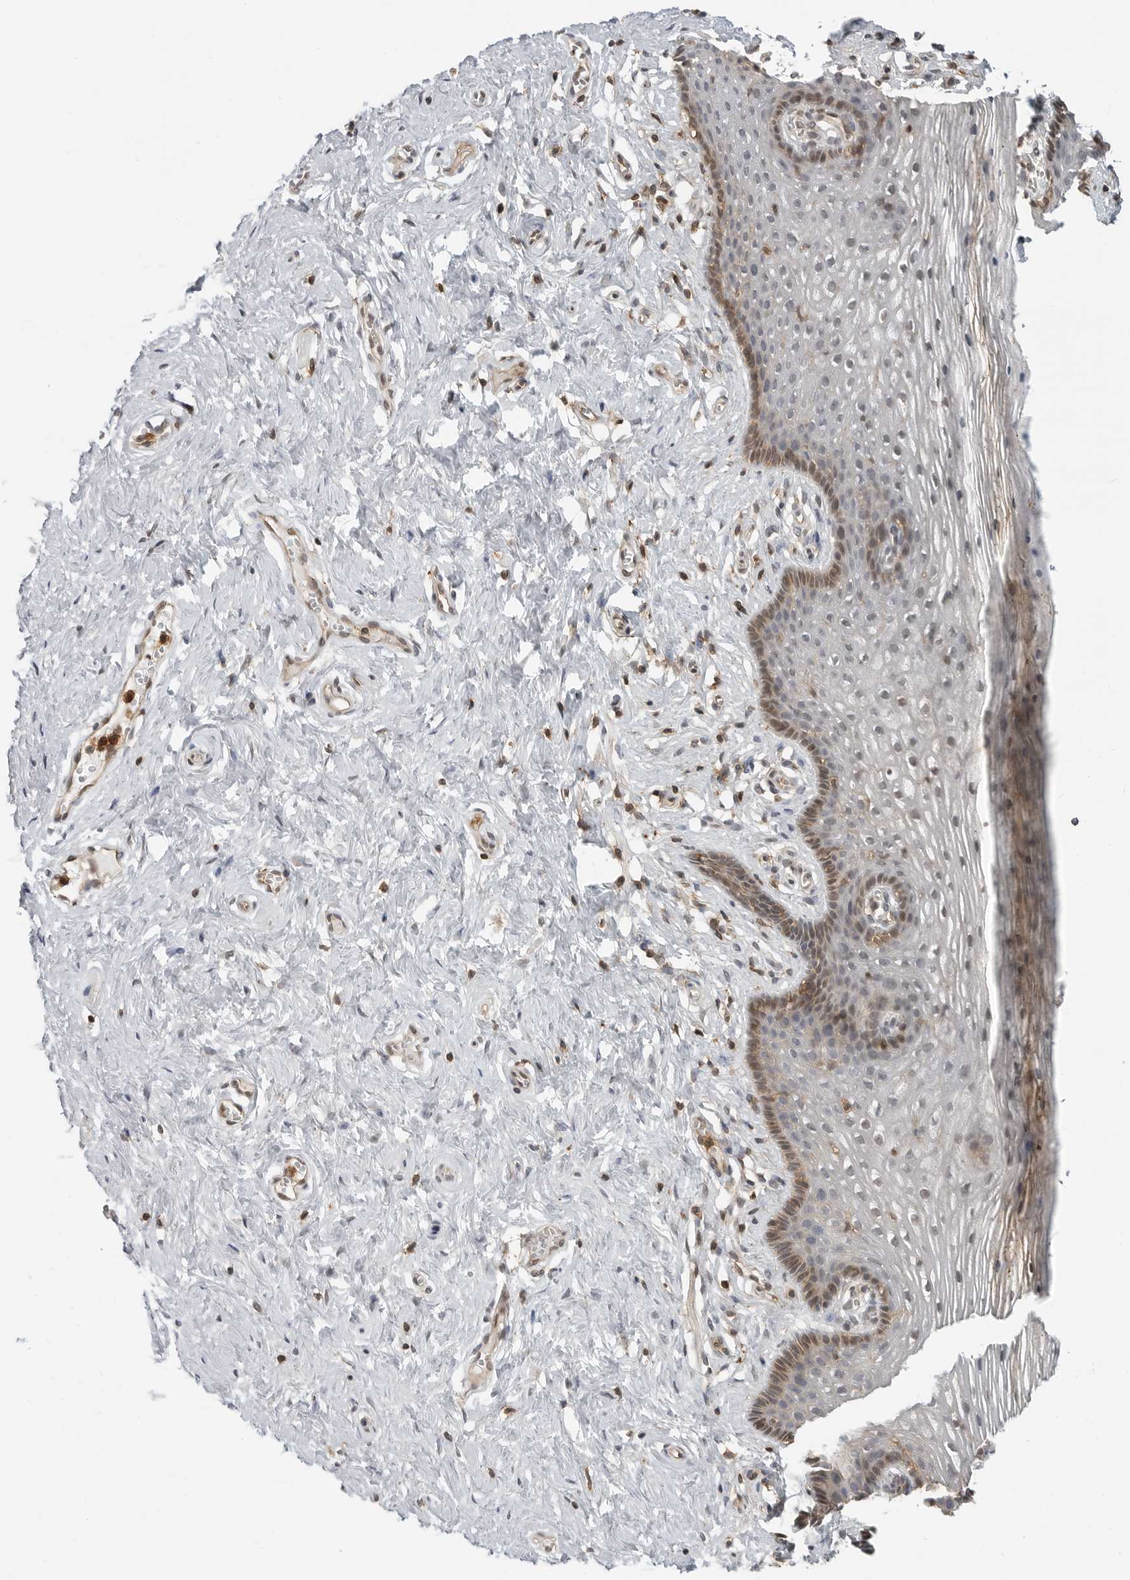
{"staining": {"intensity": "moderate", "quantity": ">75%", "location": "cytoplasmic/membranous,nuclear"}, "tissue": "vagina", "cell_type": "Squamous epithelial cells", "image_type": "normal", "snomed": [{"axis": "morphology", "description": "Normal tissue, NOS"}, {"axis": "topography", "description": "Vagina"}], "caption": "Moderate cytoplasmic/membranous,nuclear staining is appreciated in approximately >75% of squamous epithelial cells in unremarkable vagina.", "gene": "ANXA11", "patient": {"sex": "female", "age": 32}}